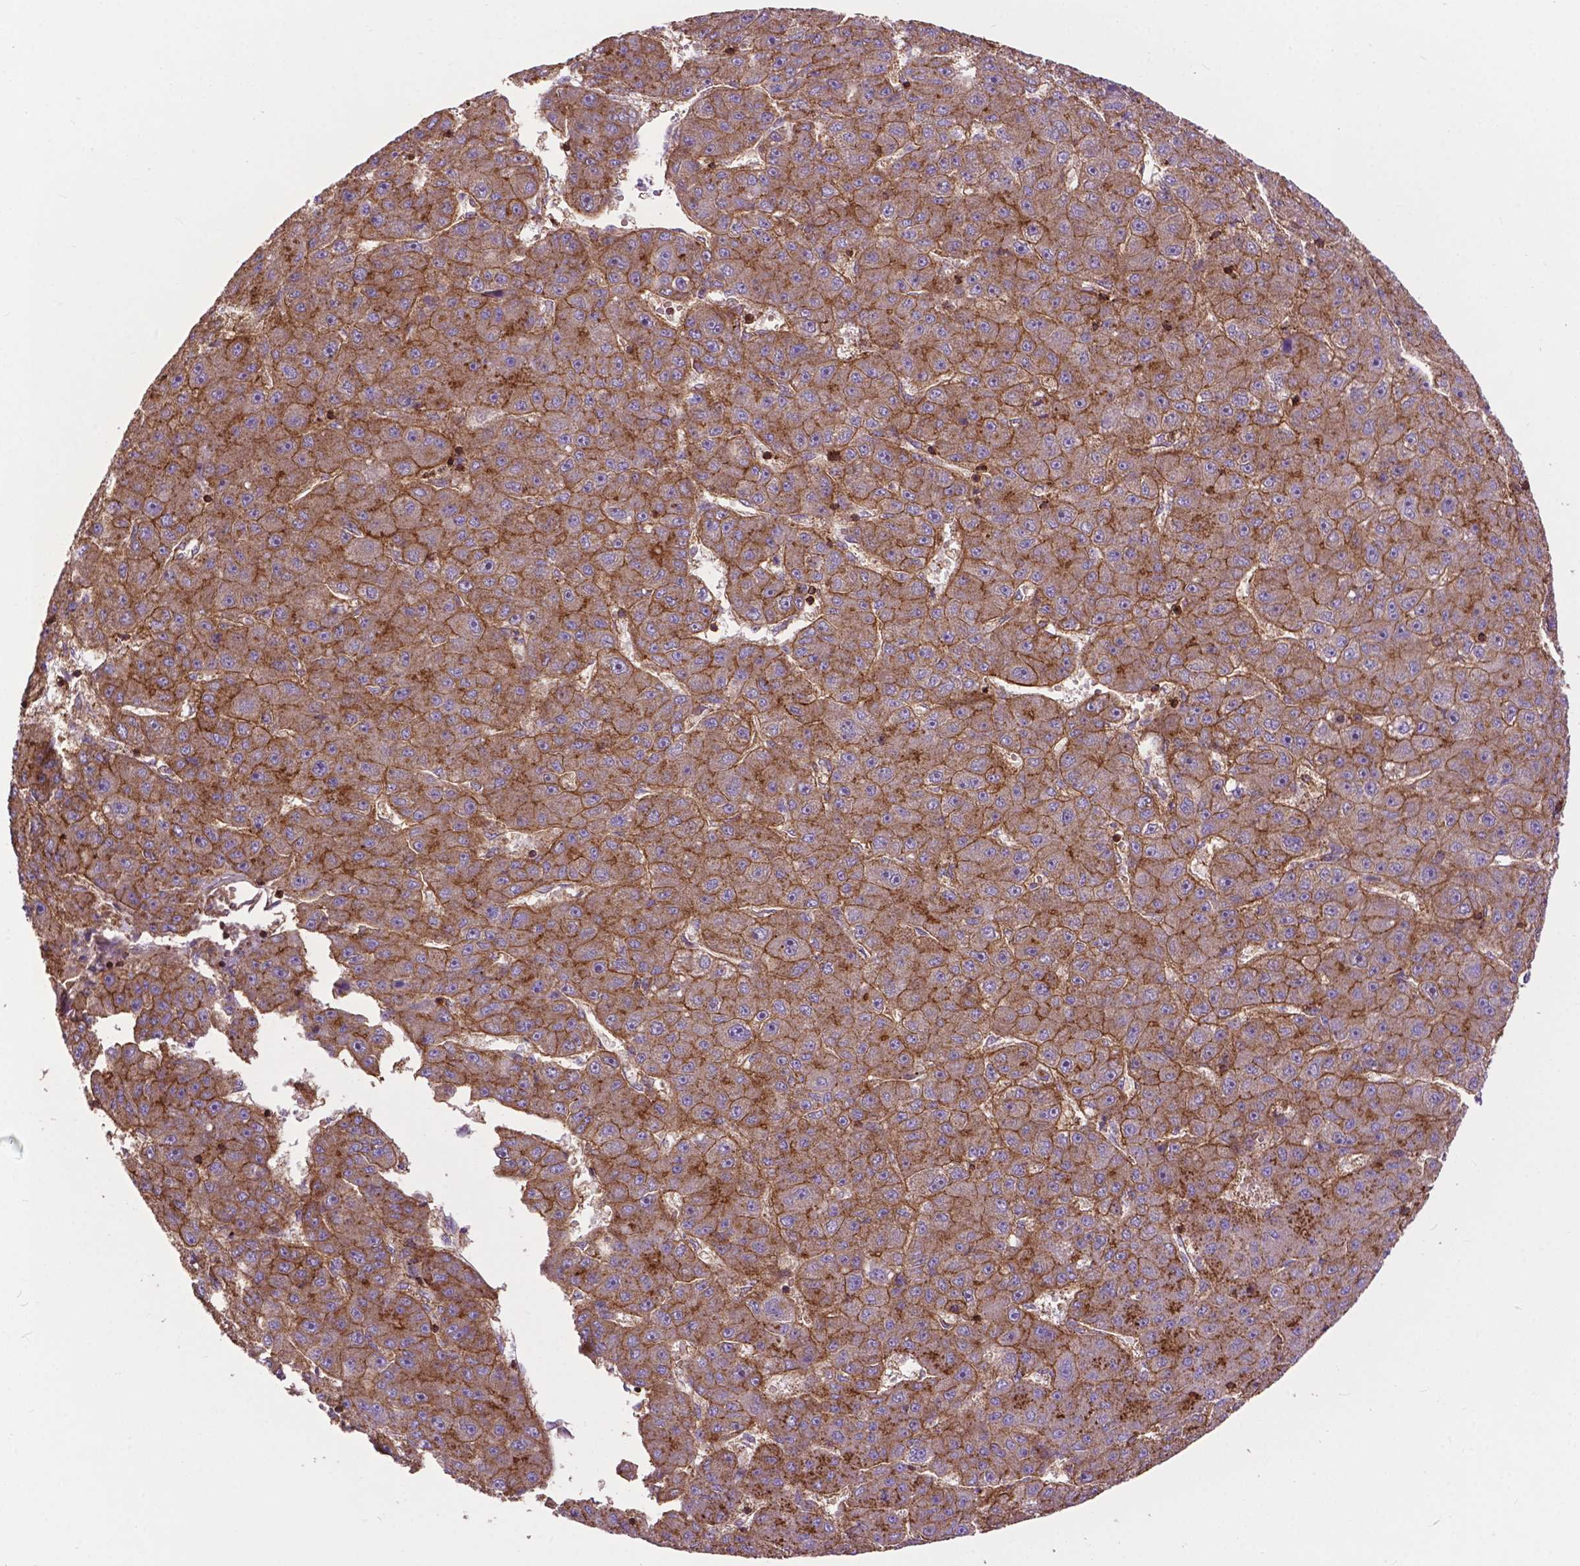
{"staining": {"intensity": "moderate", "quantity": ">75%", "location": "cytoplasmic/membranous"}, "tissue": "liver cancer", "cell_type": "Tumor cells", "image_type": "cancer", "snomed": [{"axis": "morphology", "description": "Carcinoma, Hepatocellular, NOS"}, {"axis": "topography", "description": "Liver"}], "caption": "Immunohistochemistry histopathology image of human liver hepatocellular carcinoma stained for a protein (brown), which reveals medium levels of moderate cytoplasmic/membranous positivity in approximately >75% of tumor cells.", "gene": "CHMP4A", "patient": {"sex": "male", "age": 67}}